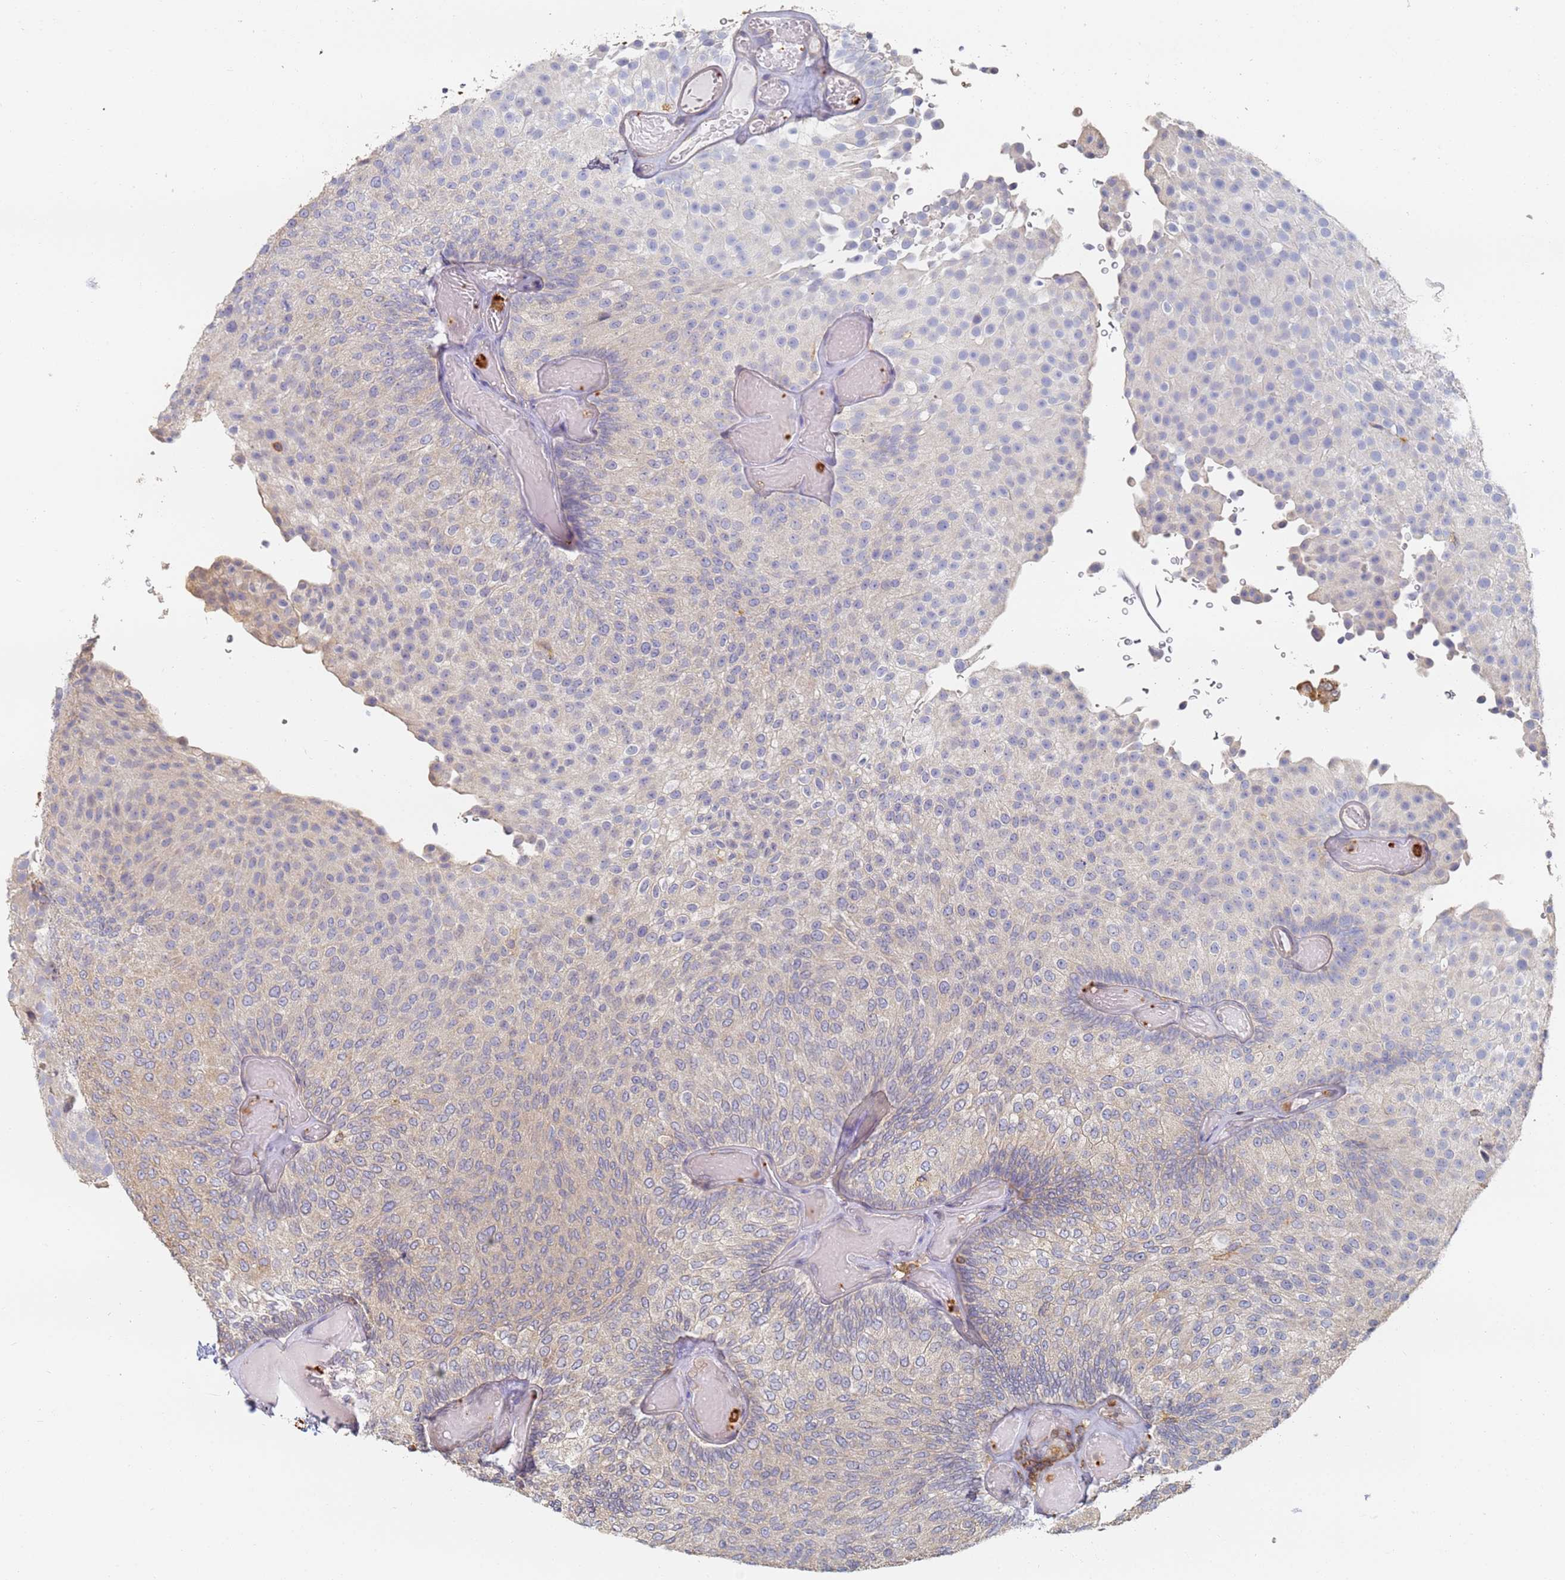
{"staining": {"intensity": "negative", "quantity": "none", "location": "none"}, "tissue": "urothelial cancer", "cell_type": "Tumor cells", "image_type": "cancer", "snomed": [{"axis": "morphology", "description": "Urothelial carcinoma, Low grade"}, {"axis": "topography", "description": "Urinary bladder"}], "caption": "Human urothelial cancer stained for a protein using immunohistochemistry (IHC) exhibits no expression in tumor cells.", "gene": "BIN2", "patient": {"sex": "male", "age": 78}}